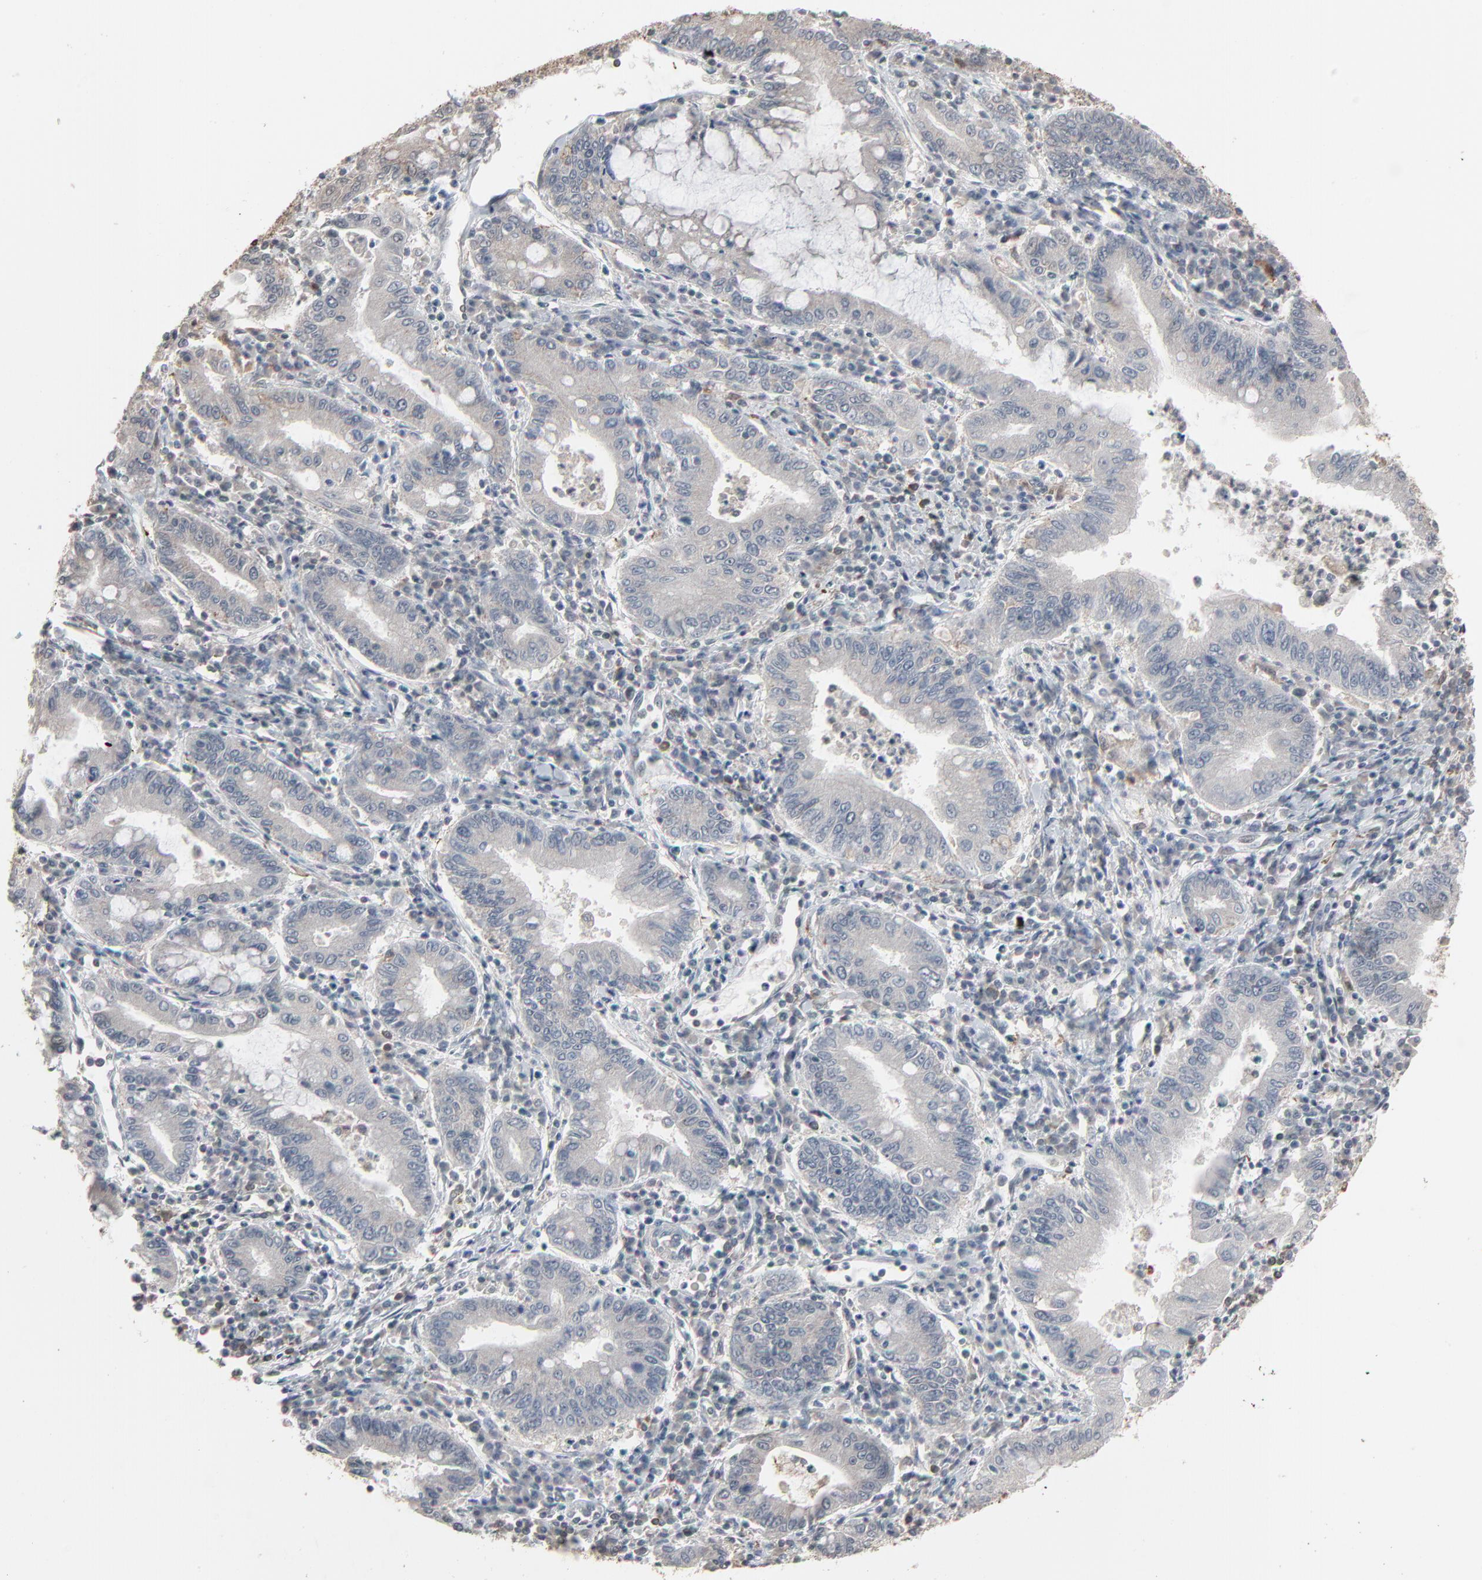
{"staining": {"intensity": "negative", "quantity": "none", "location": "none"}, "tissue": "stomach cancer", "cell_type": "Tumor cells", "image_type": "cancer", "snomed": [{"axis": "morphology", "description": "Normal tissue, NOS"}, {"axis": "morphology", "description": "Adenocarcinoma, NOS"}, {"axis": "topography", "description": "Esophagus"}, {"axis": "topography", "description": "Stomach, upper"}, {"axis": "topography", "description": "Peripheral nerve tissue"}], "caption": "The photomicrograph displays no staining of tumor cells in stomach adenocarcinoma.", "gene": "DOCK8", "patient": {"sex": "male", "age": 62}}